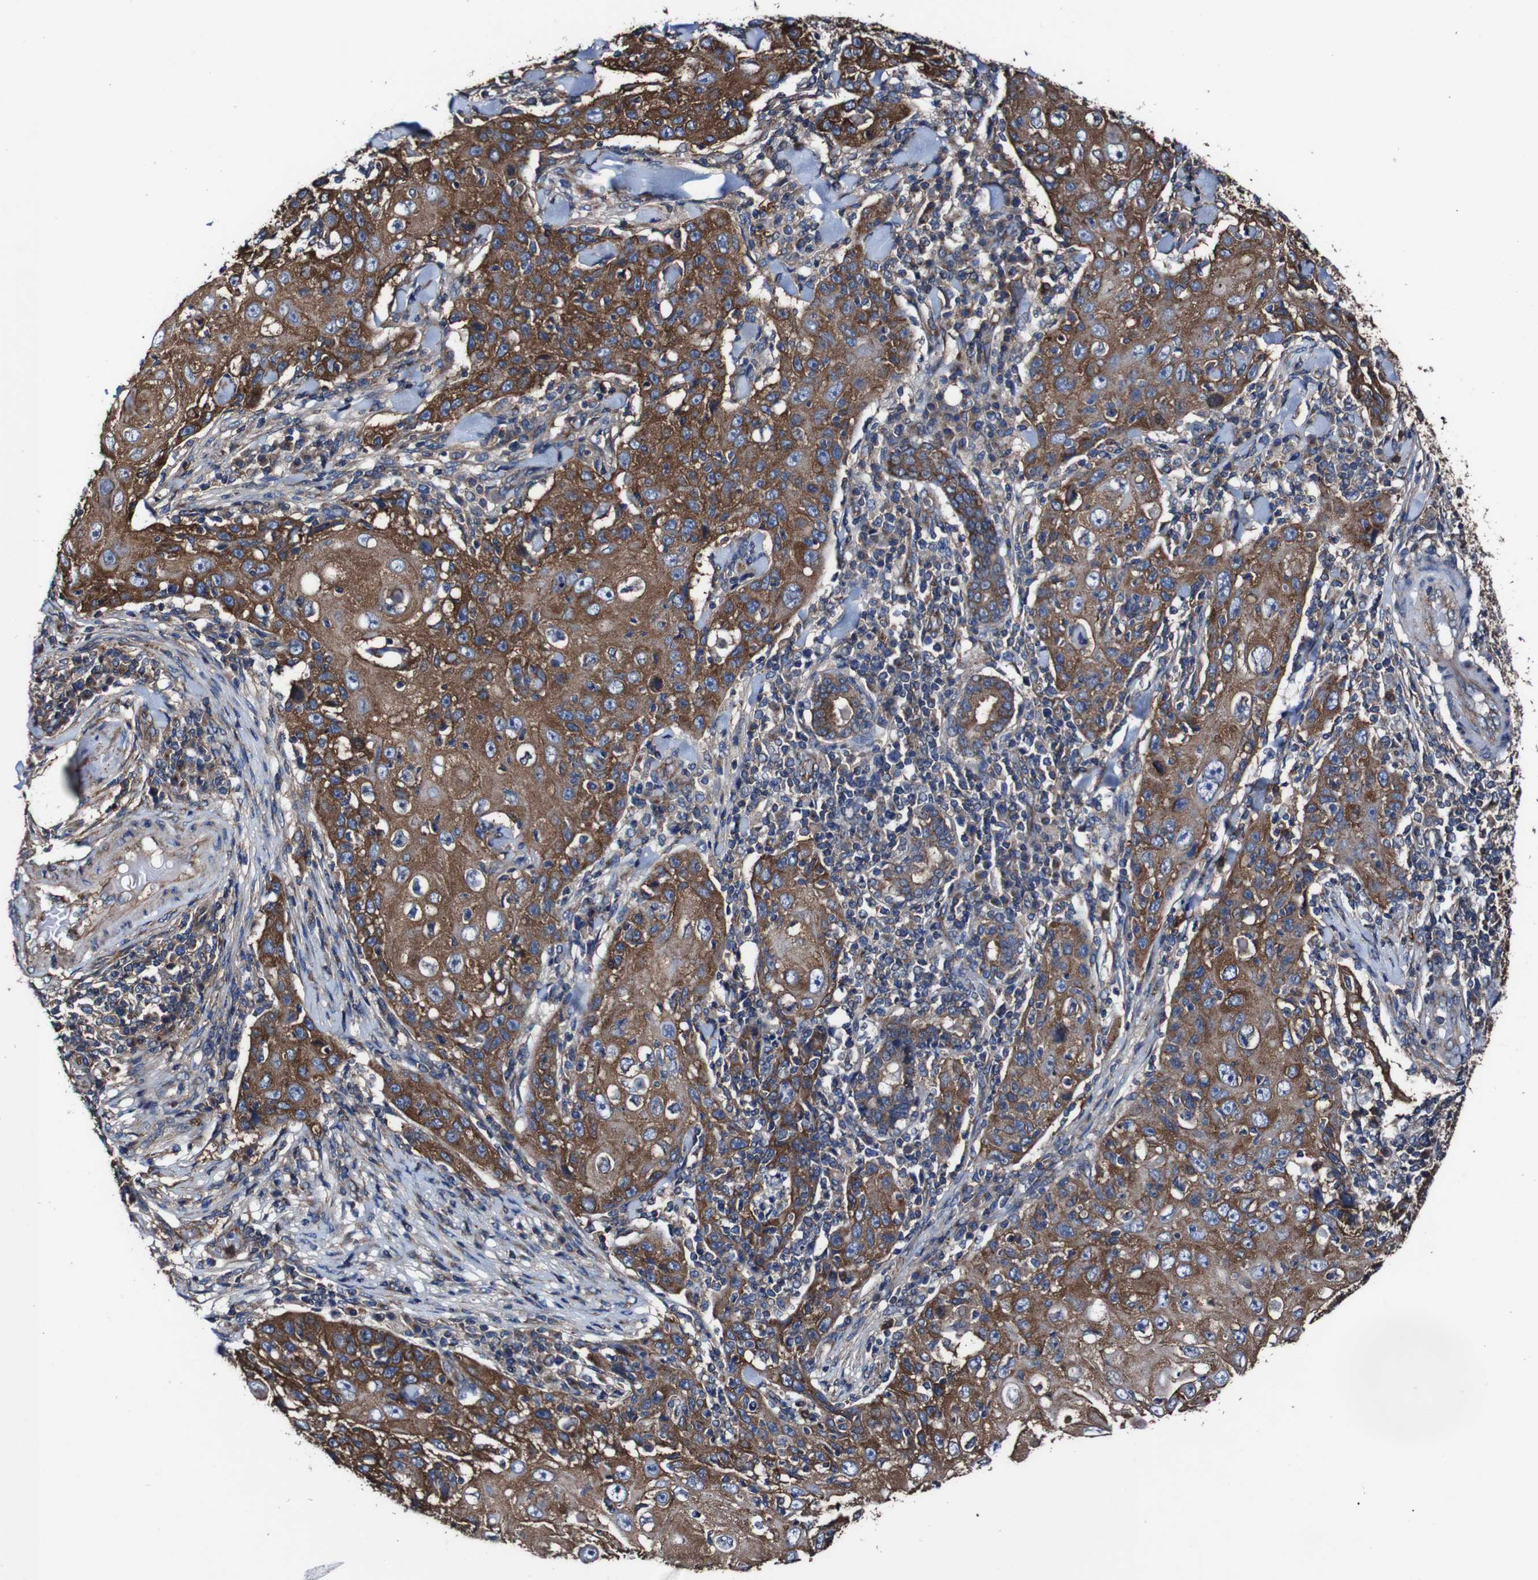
{"staining": {"intensity": "moderate", "quantity": ">75%", "location": "cytoplasmic/membranous"}, "tissue": "skin cancer", "cell_type": "Tumor cells", "image_type": "cancer", "snomed": [{"axis": "morphology", "description": "Squamous cell carcinoma, NOS"}, {"axis": "topography", "description": "Skin"}], "caption": "Protein analysis of skin cancer tissue shows moderate cytoplasmic/membranous positivity in about >75% of tumor cells.", "gene": "CSF1R", "patient": {"sex": "female", "age": 88}}